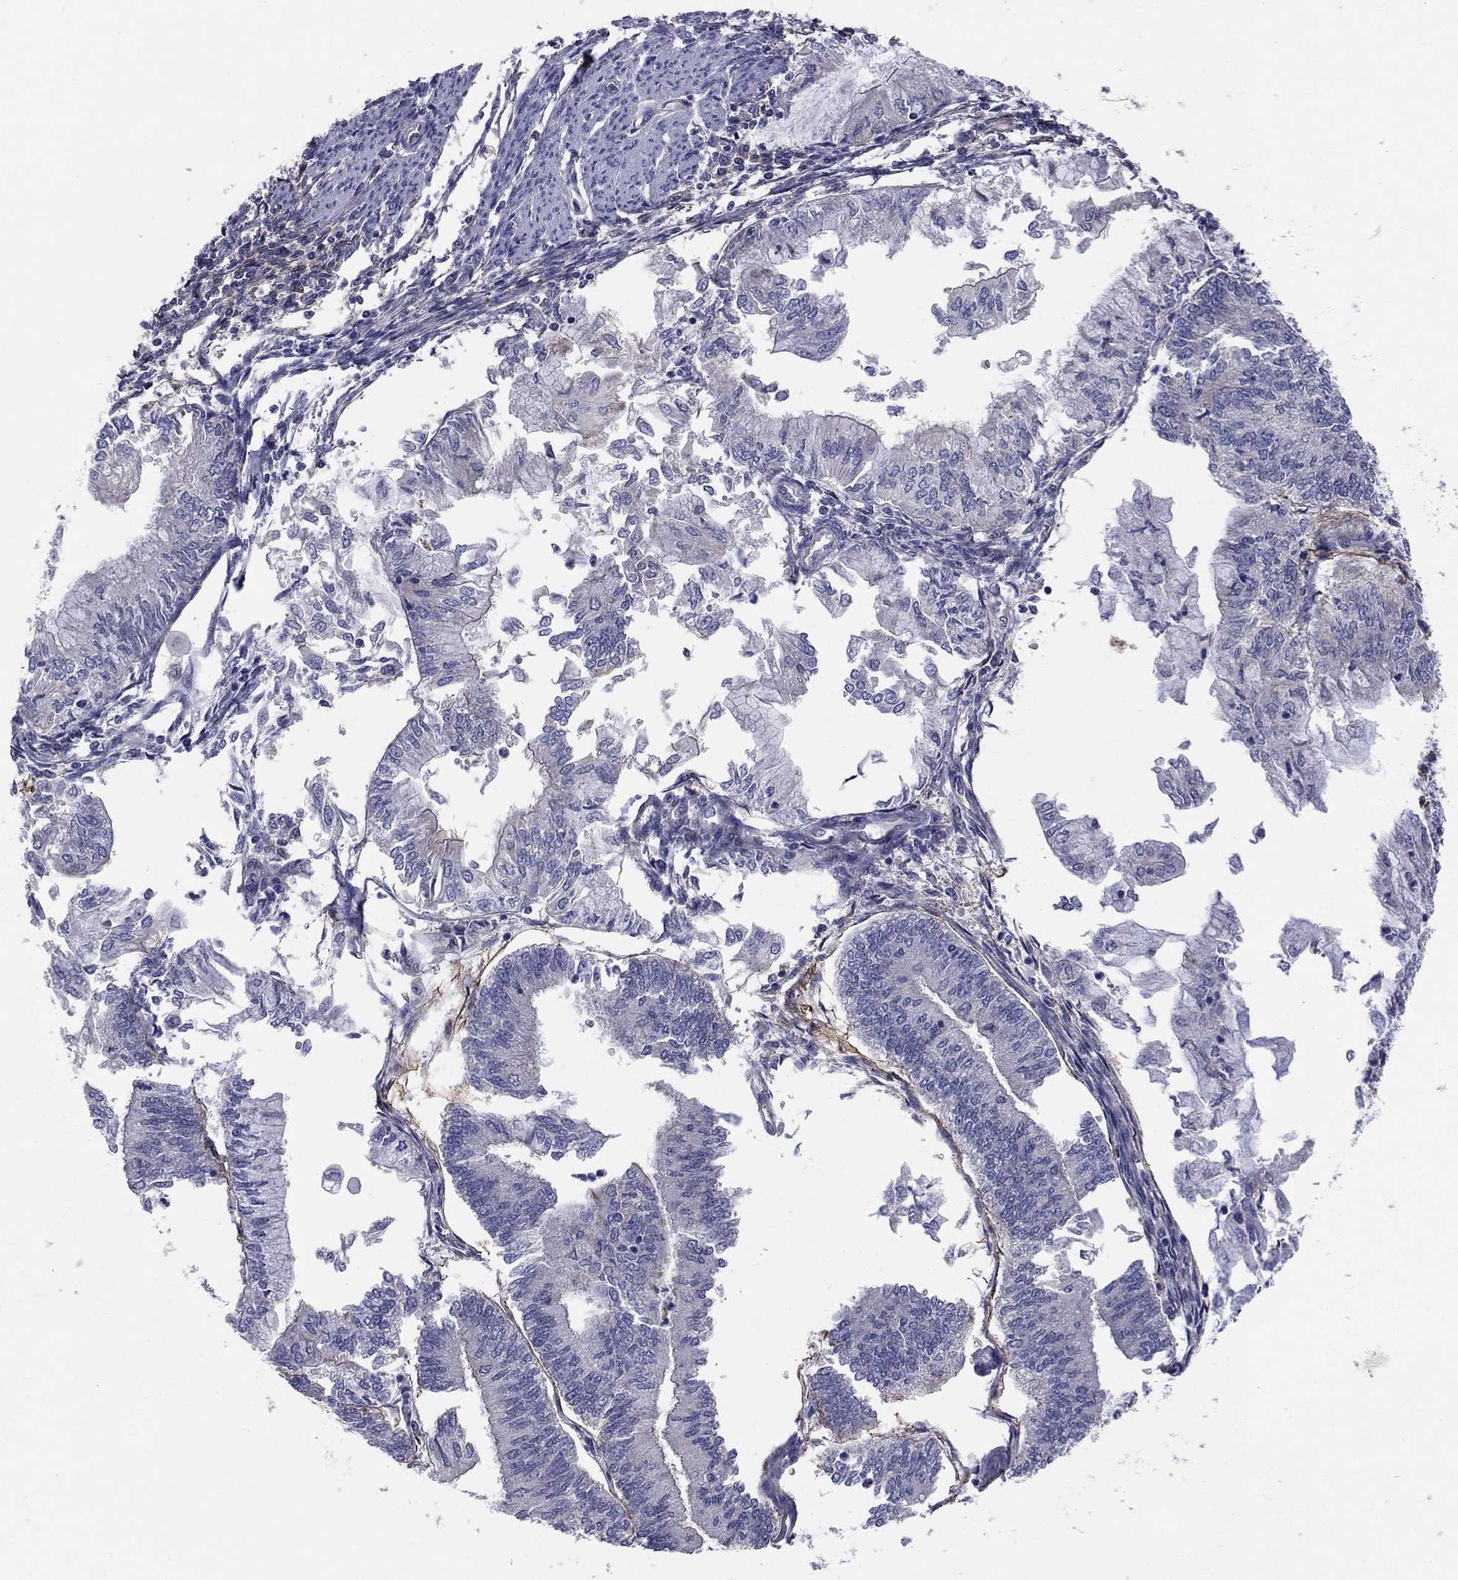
{"staining": {"intensity": "negative", "quantity": "none", "location": "none"}, "tissue": "endometrial cancer", "cell_type": "Tumor cells", "image_type": "cancer", "snomed": [{"axis": "morphology", "description": "Adenocarcinoma, NOS"}, {"axis": "topography", "description": "Endometrium"}], "caption": "Immunohistochemistry photomicrograph of adenocarcinoma (endometrial) stained for a protein (brown), which displays no staining in tumor cells.", "gene": "EMP2", "patient": {"sex": "female", "age": 59}}